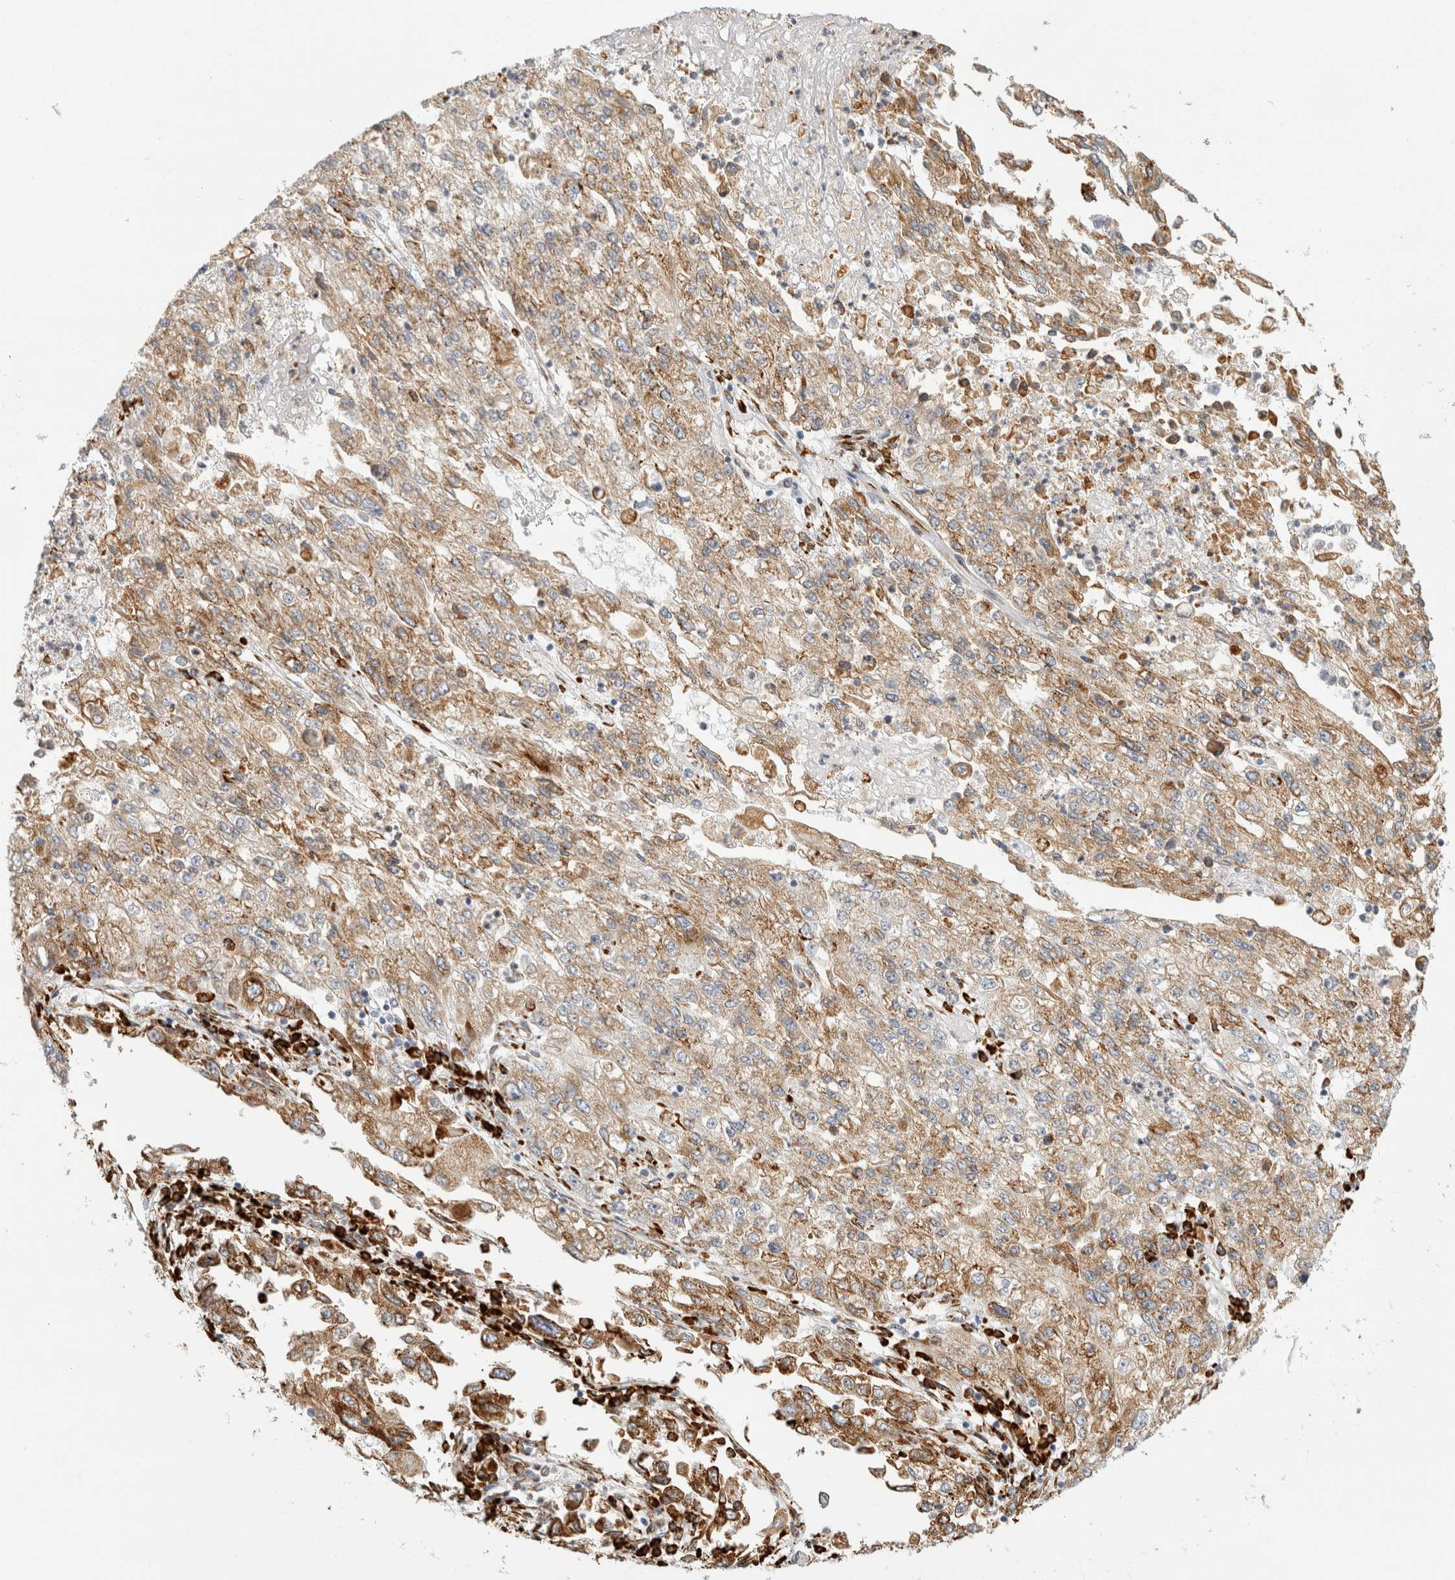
{"staining": {"intensity": "moderate", "quantity": ">75%", "location": "cytoplasmic/membranous"}, "tissue": "endometrial cancer", "cell_type": "Tumor cells", "image_type": "cancer", "snomed": [{"axis": "morphology", "description": "Adenocarcinoma, NOS"}, {"axis": "topography", "description": "Endometrium"}], "caption": "Human adenocarcinoma (endometrial) stained with a protein marker shows moderate staining in tumor cells.", "gene": "OSTN", "patient": {"sex": "female", "age": 49}}